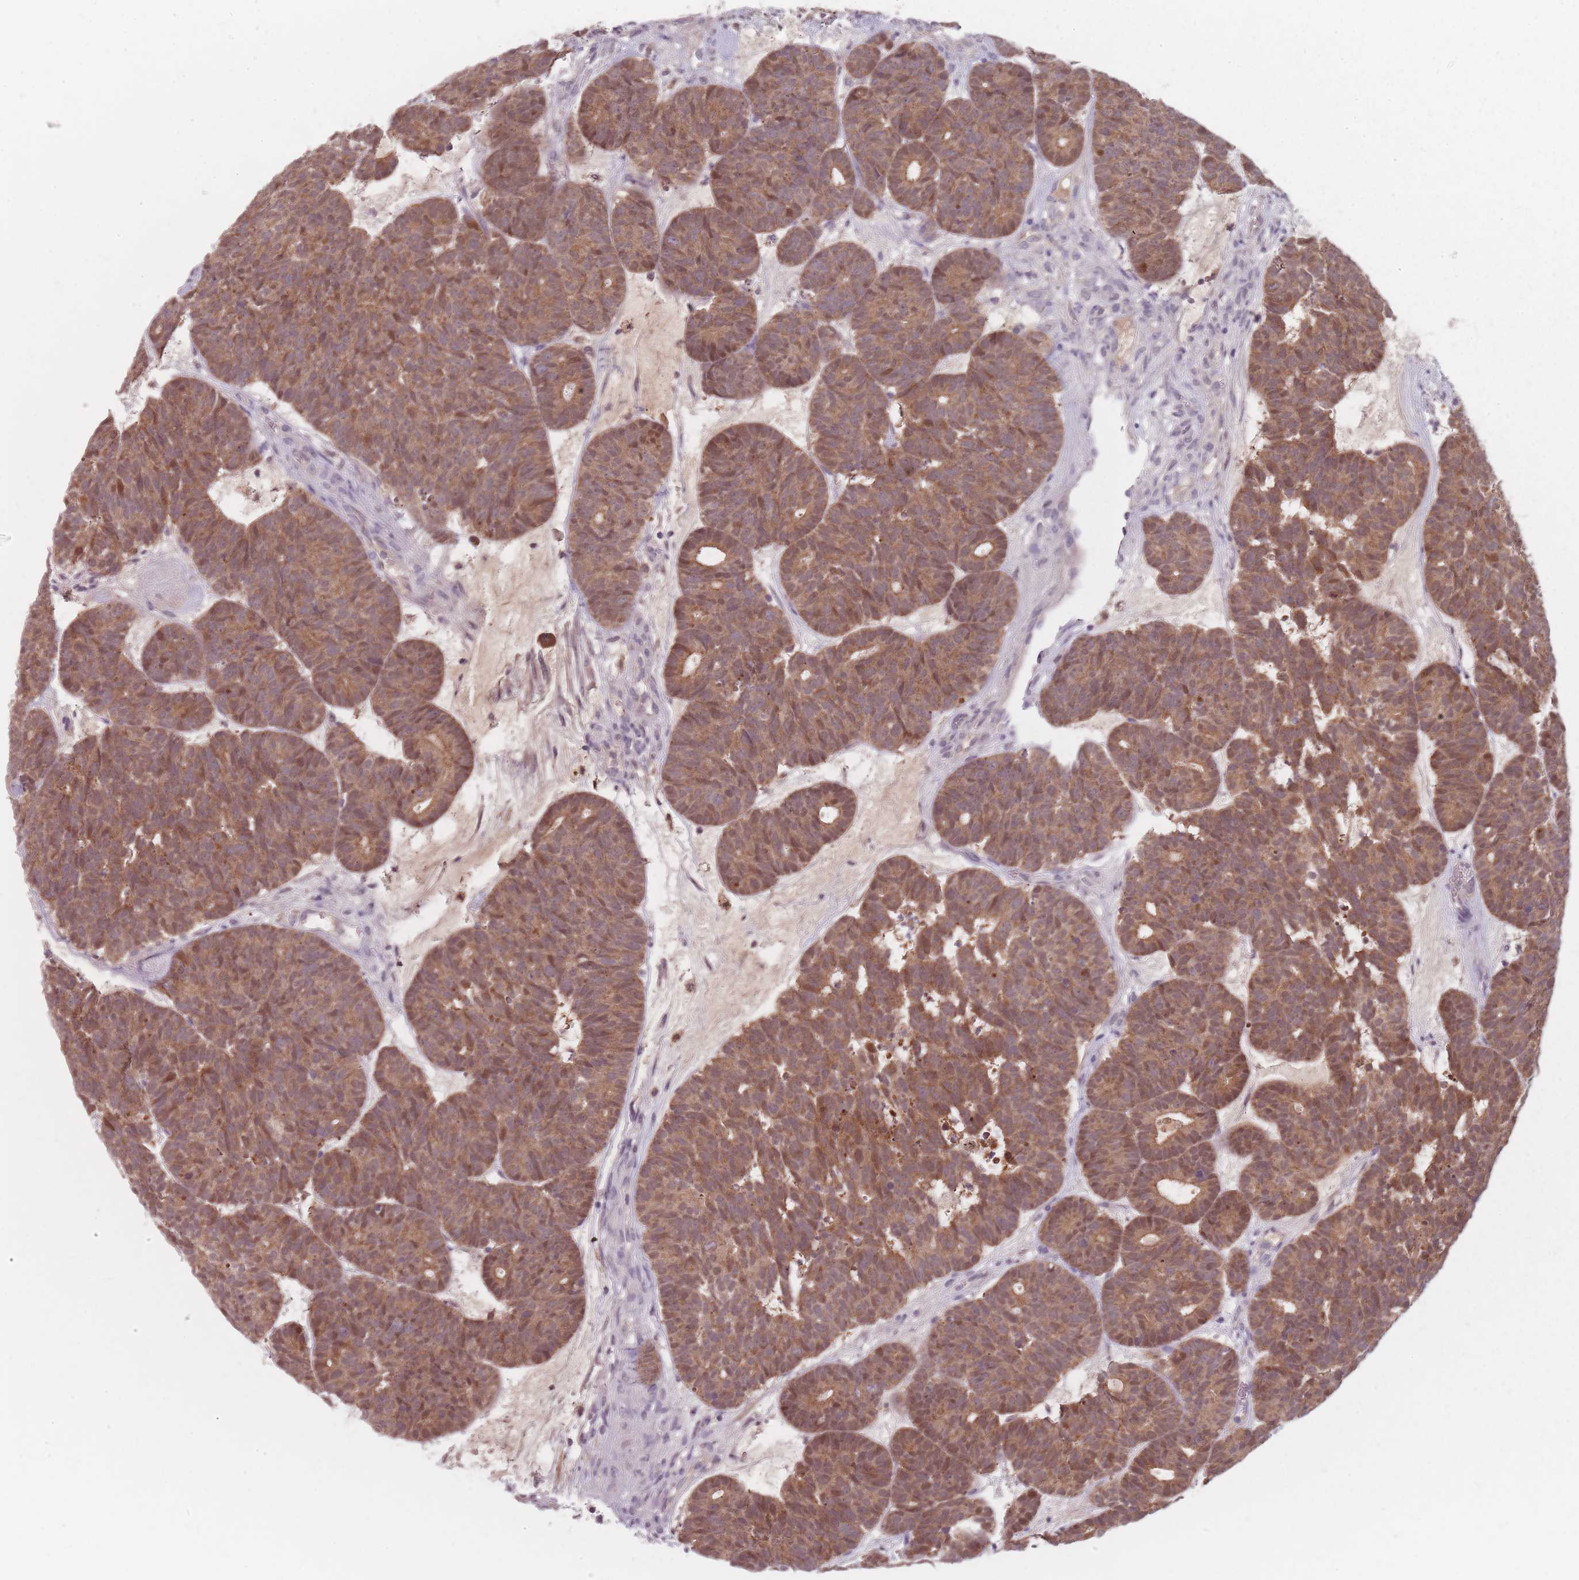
{"staining": {"intensity": "moderate", "quantity": ">75%", "location": "cytoplasmic/membranous,nuclear"}, "tissue": "head and neck cancer", "cell_type": "Tumor cells", "image_type": "cancer", "snomed": [{"axis": "morphology", "description": "Adenocarcinoma, NOS"}, {"axis": "topography", "description": "Head-Neck"}], "caption": "DAB immunohistochemical staining of head and neck adenocarcinoma shows moderate cytoplasmic/membranous and nuclear protein staining in about >75% of tumor cells.", "gene": "NAXE", "patient": {"sex": "female", "age": 81}}